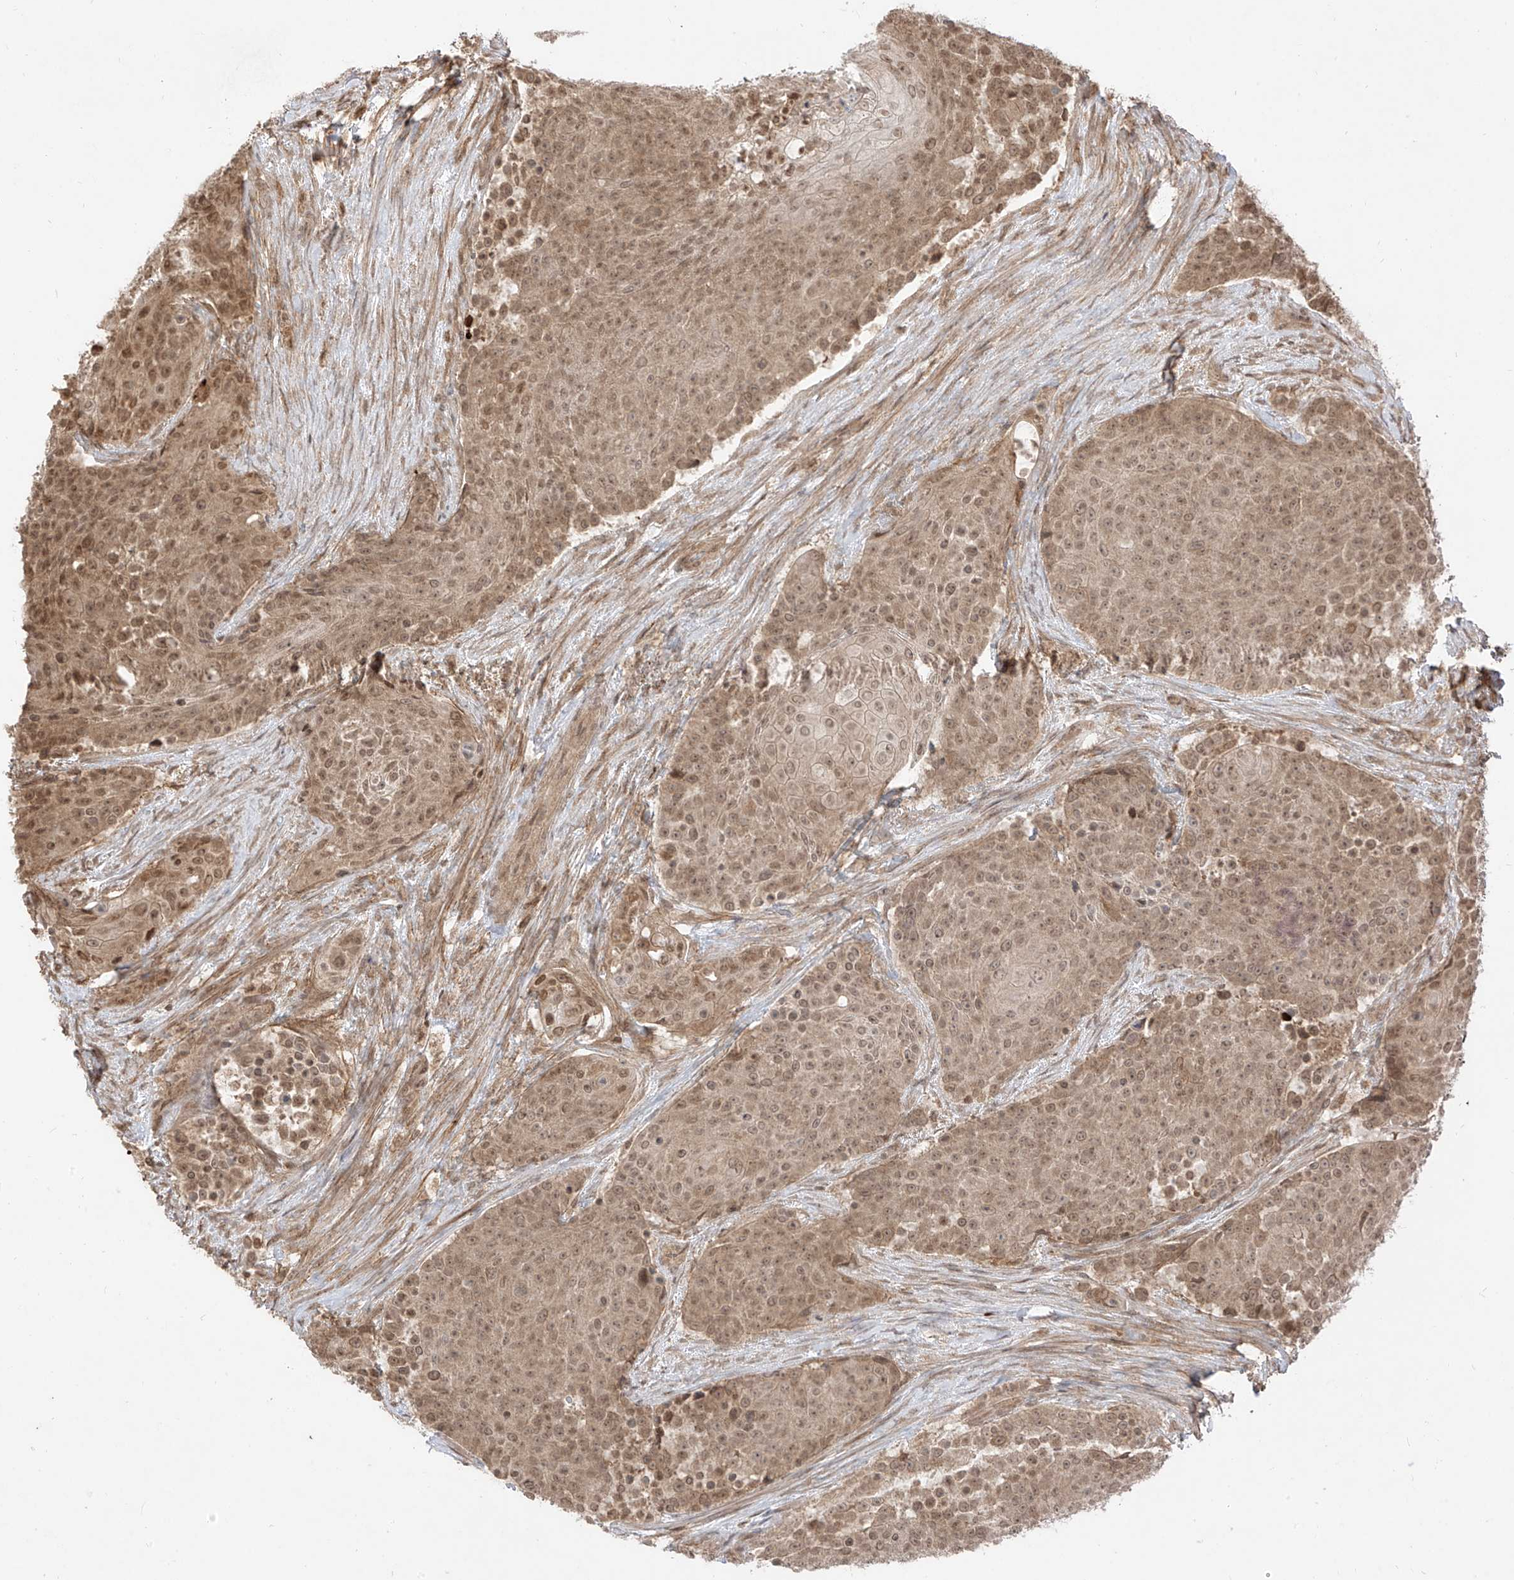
{"staining": {"intensity": "moderate", "quantity": ">75%", "location": "cytoplasmic/membranous,nuclear"}, "tissue": "urothelial cancer", "cell_type": "Tumor cells", "image_type": "cancer", "snomed": [{"axis": "morphology", "description": "Urothelial carcinoma, High grade"}, {"axis": "topography", "description": "Urinary bladder"}], "caption": "This is a micrograph of immunohistochemistry staining of urothelial cancer, which shows moderate expression in the cytoplasmic/membranous and nuclear of tumor cells.", "gene": "LCOR", "patient": {"sex": "female", "age": 63}}